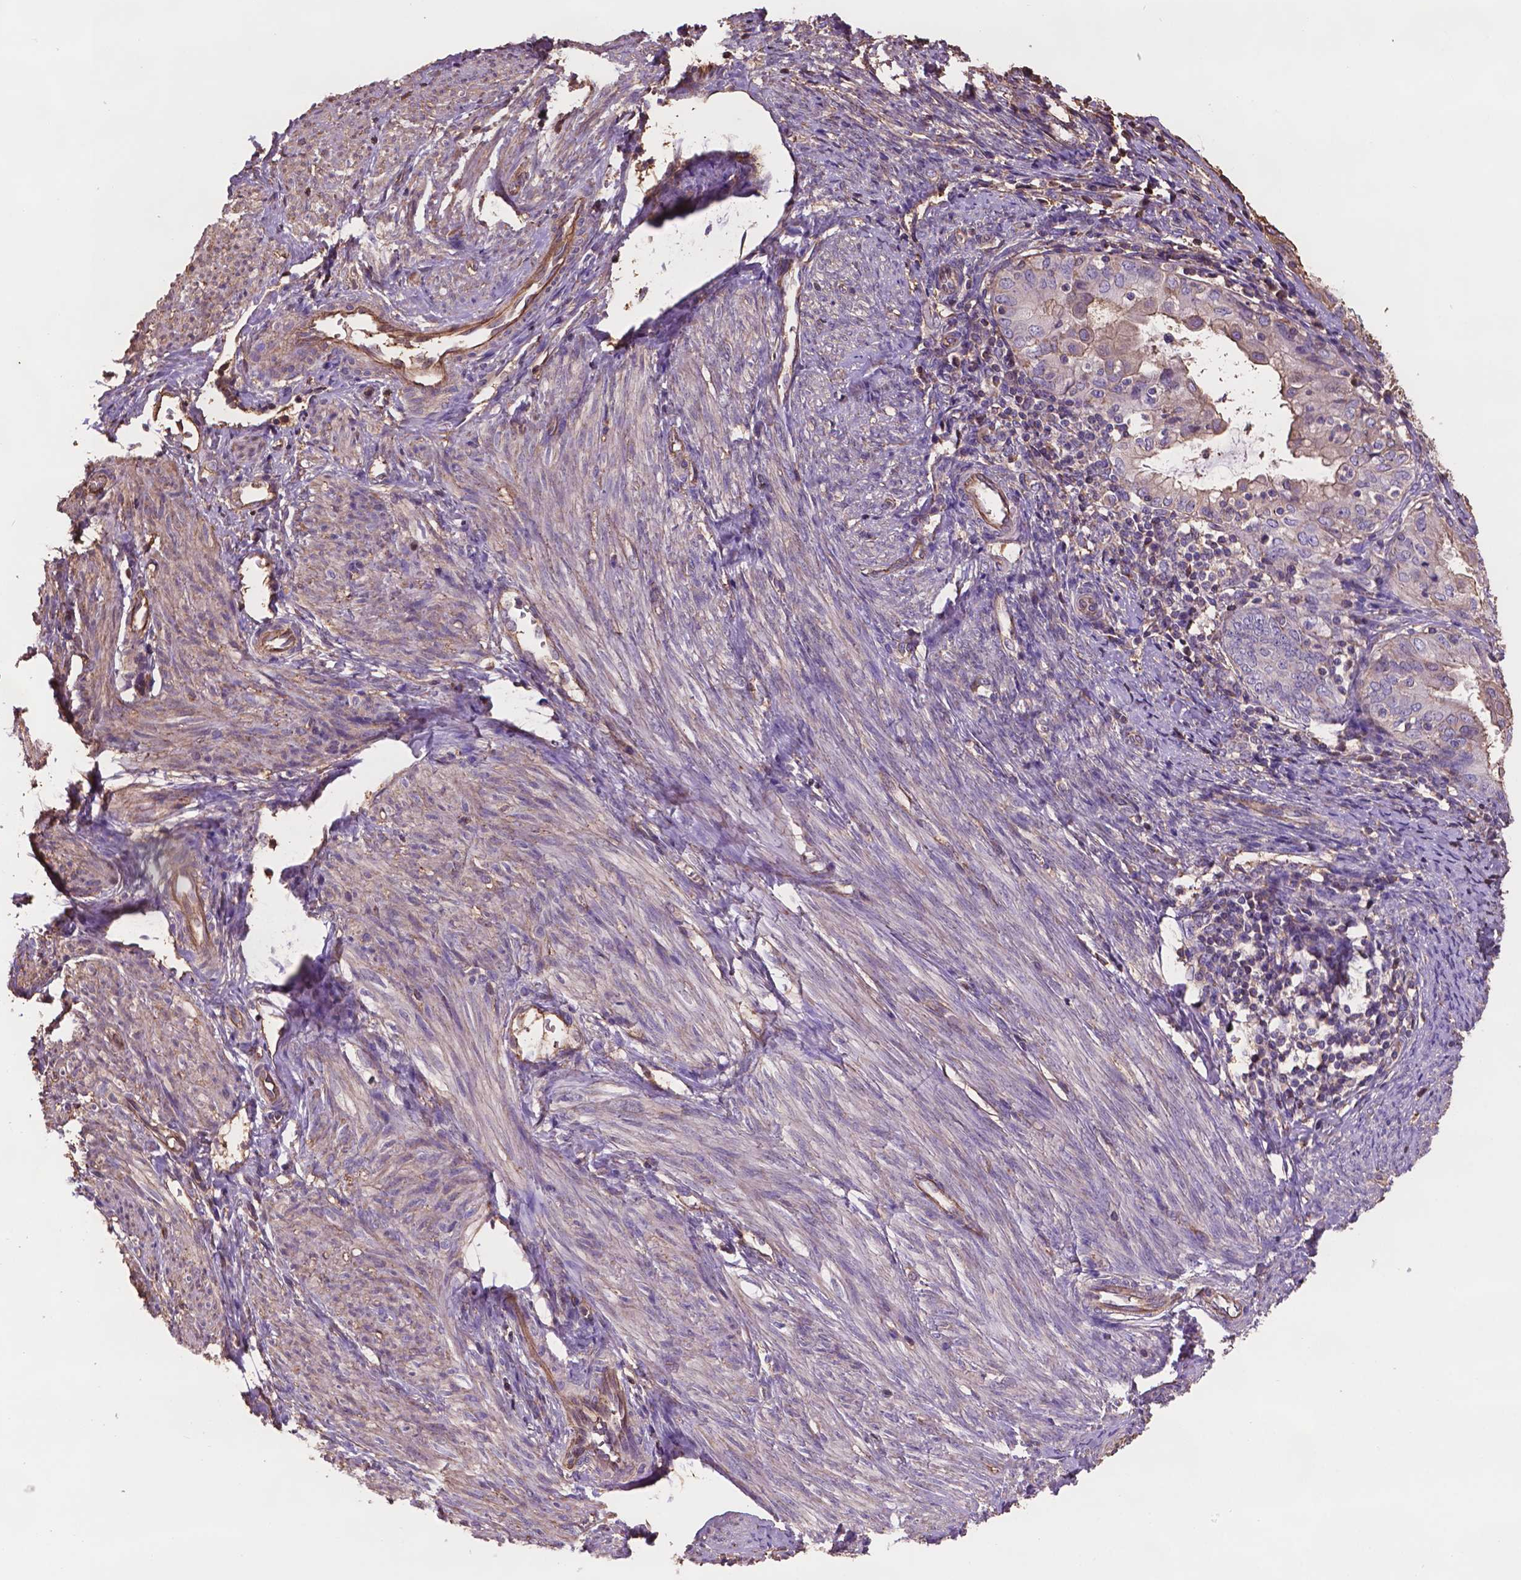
{"staining": {"intensity": "moderate", "quantity": "25%-75%", "location": "cytoplasmic/membranous"}, "tissue": "endometrial cancer", "cell_type": "Tumor cells", "image_type": "cancer", "snomed": [{"axis": "morphology", "description": "Adenocarcinoma, NOS"}, {"axis": "topography", "description": "Endometrium"}], "caption": "Endometrial cancer stained with a brown dye displays moderate cytoplasmic/membranous positive staining in approximately 25%-75% of tumor cells.", "gene": "NIPA2", "patient": {"sex": "female", "age": 68}}